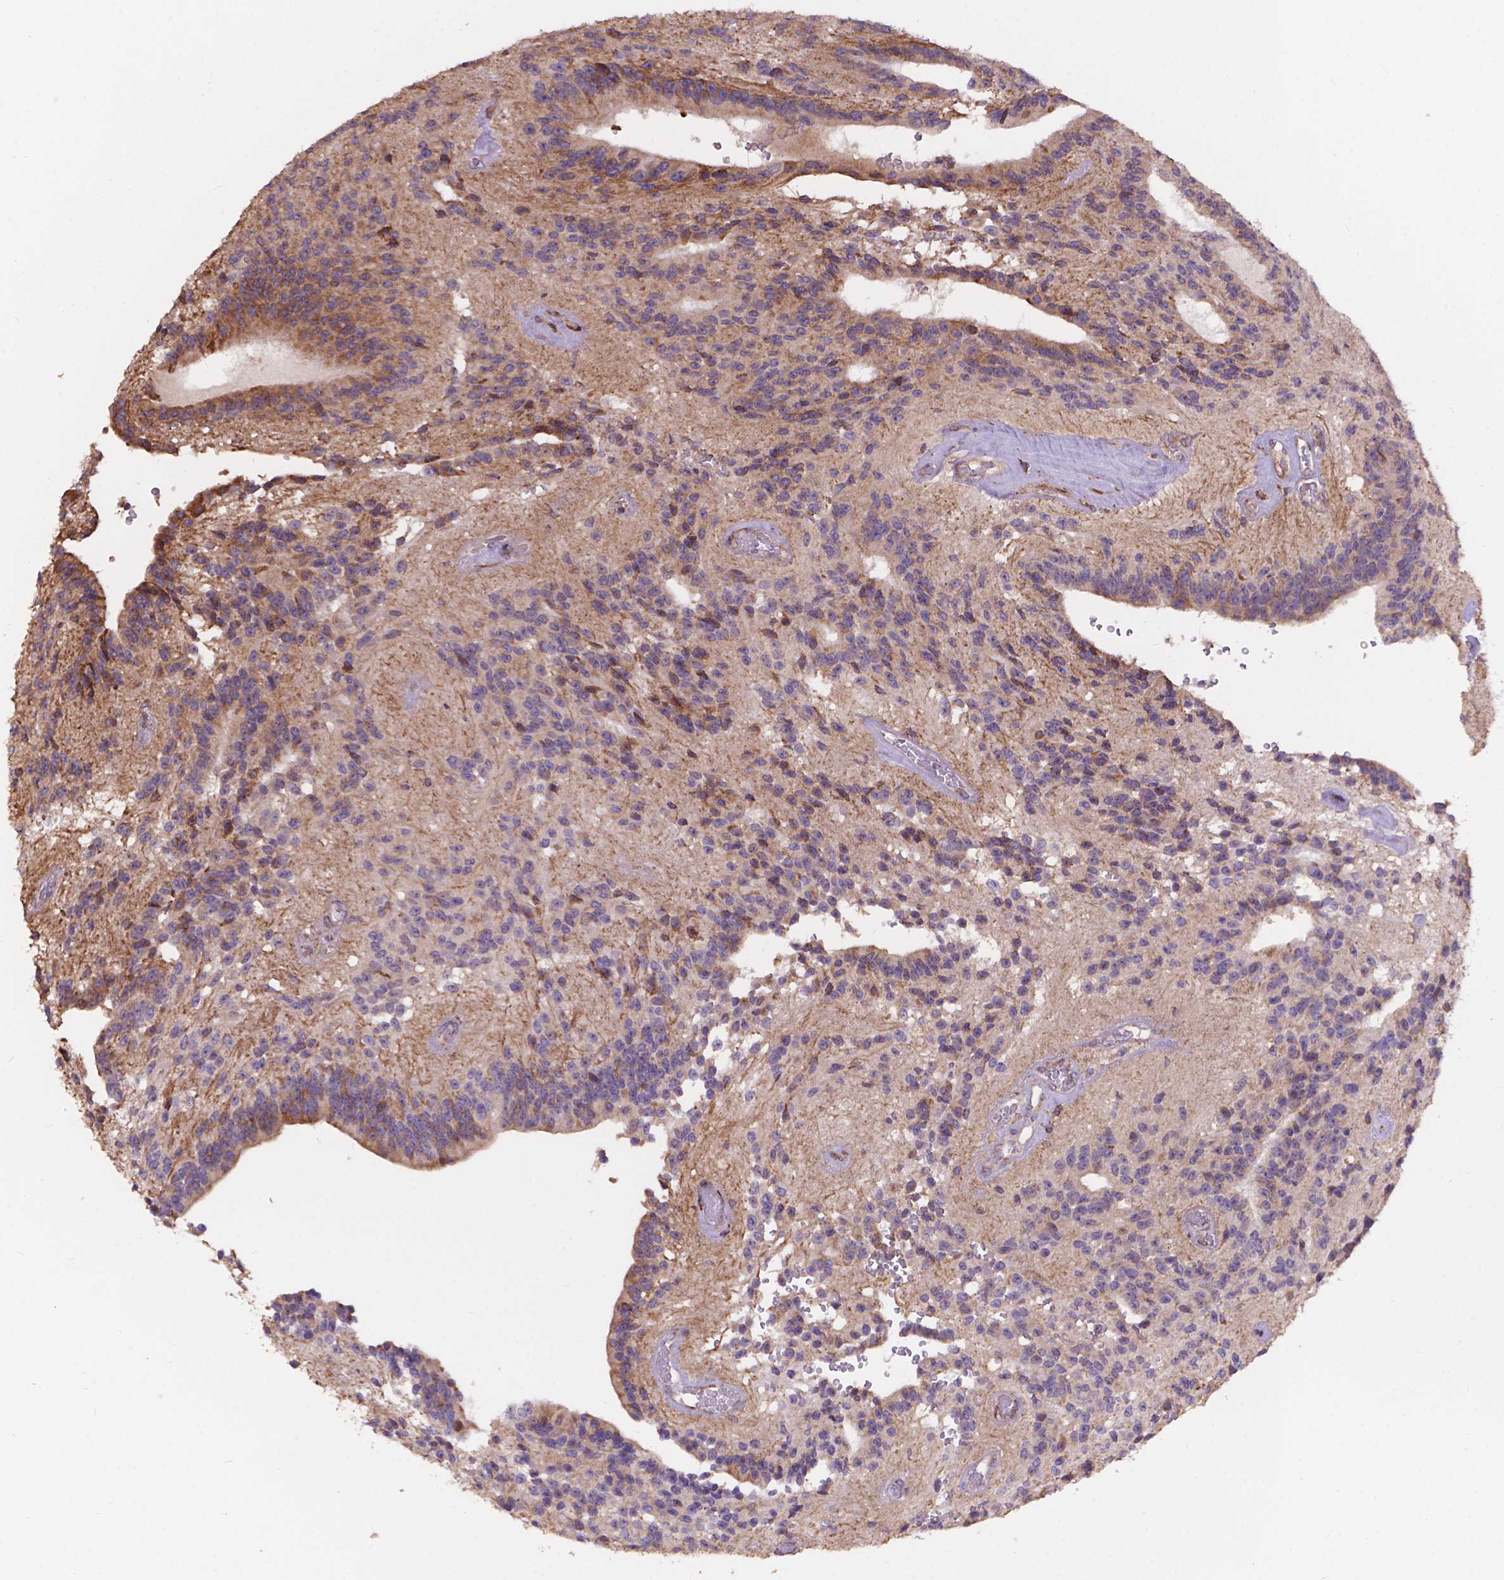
{"staining": {"intensity": "negative", "quantity": "none", "location": "none"}, "tissue": "glioma", "cell_type": "Tumor cells", "image_type": "cancer", "snomed": [{"axis": "morphology", "description": "Glioma, malignant, Low grade"}, {"axis": "topography", "description": "Brain"}], "caption": "The histopathology image shows no staining of tumor cells in glioma. (DAB immunohistochemistry (IHC) with hematoxylin counter stain).", "gene": "IPO11", "patient": {"sex": "male", "age": 31}}